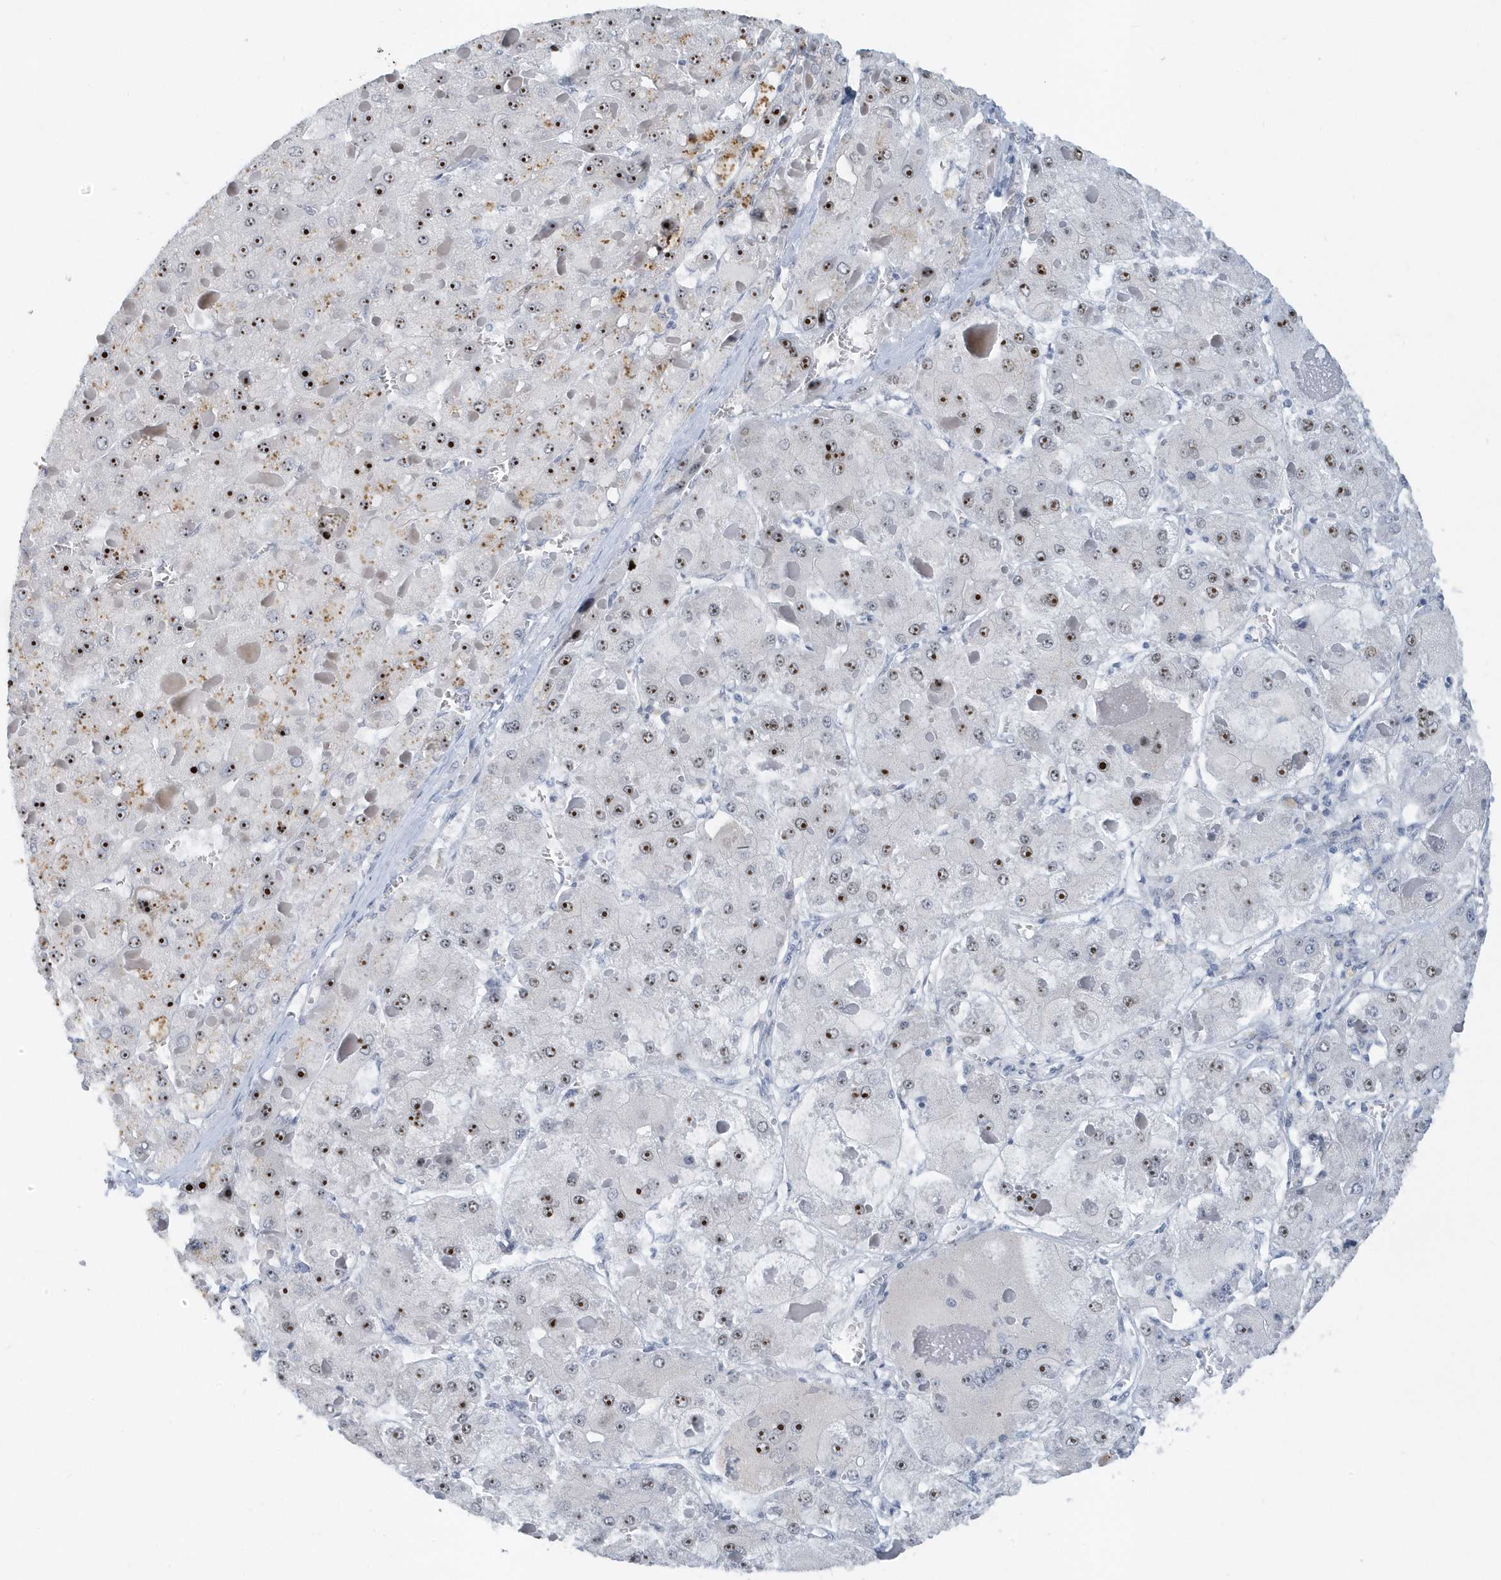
{"staining": {"intensity": "moderate", "quantity": ">75%", "location": "nuclear"}, "tissue": "liver cancer", "cell_type": "Tumor cells", "image_type": "cancer", "snomed": [{"axis": "morphology", "description": "Carcinoma, Hepatocellular, NOS"}, {"axis": "topography", "description": "Liver"}], "caption": "The micrograph reveals immunohistochemical staining of hepatocellular carcinoma (liver). There is moderate nuclear staining is present in approximately >75% of tumor cells.", "gene": "RPF2", "patient": {"sex": "female", "age": 73}}